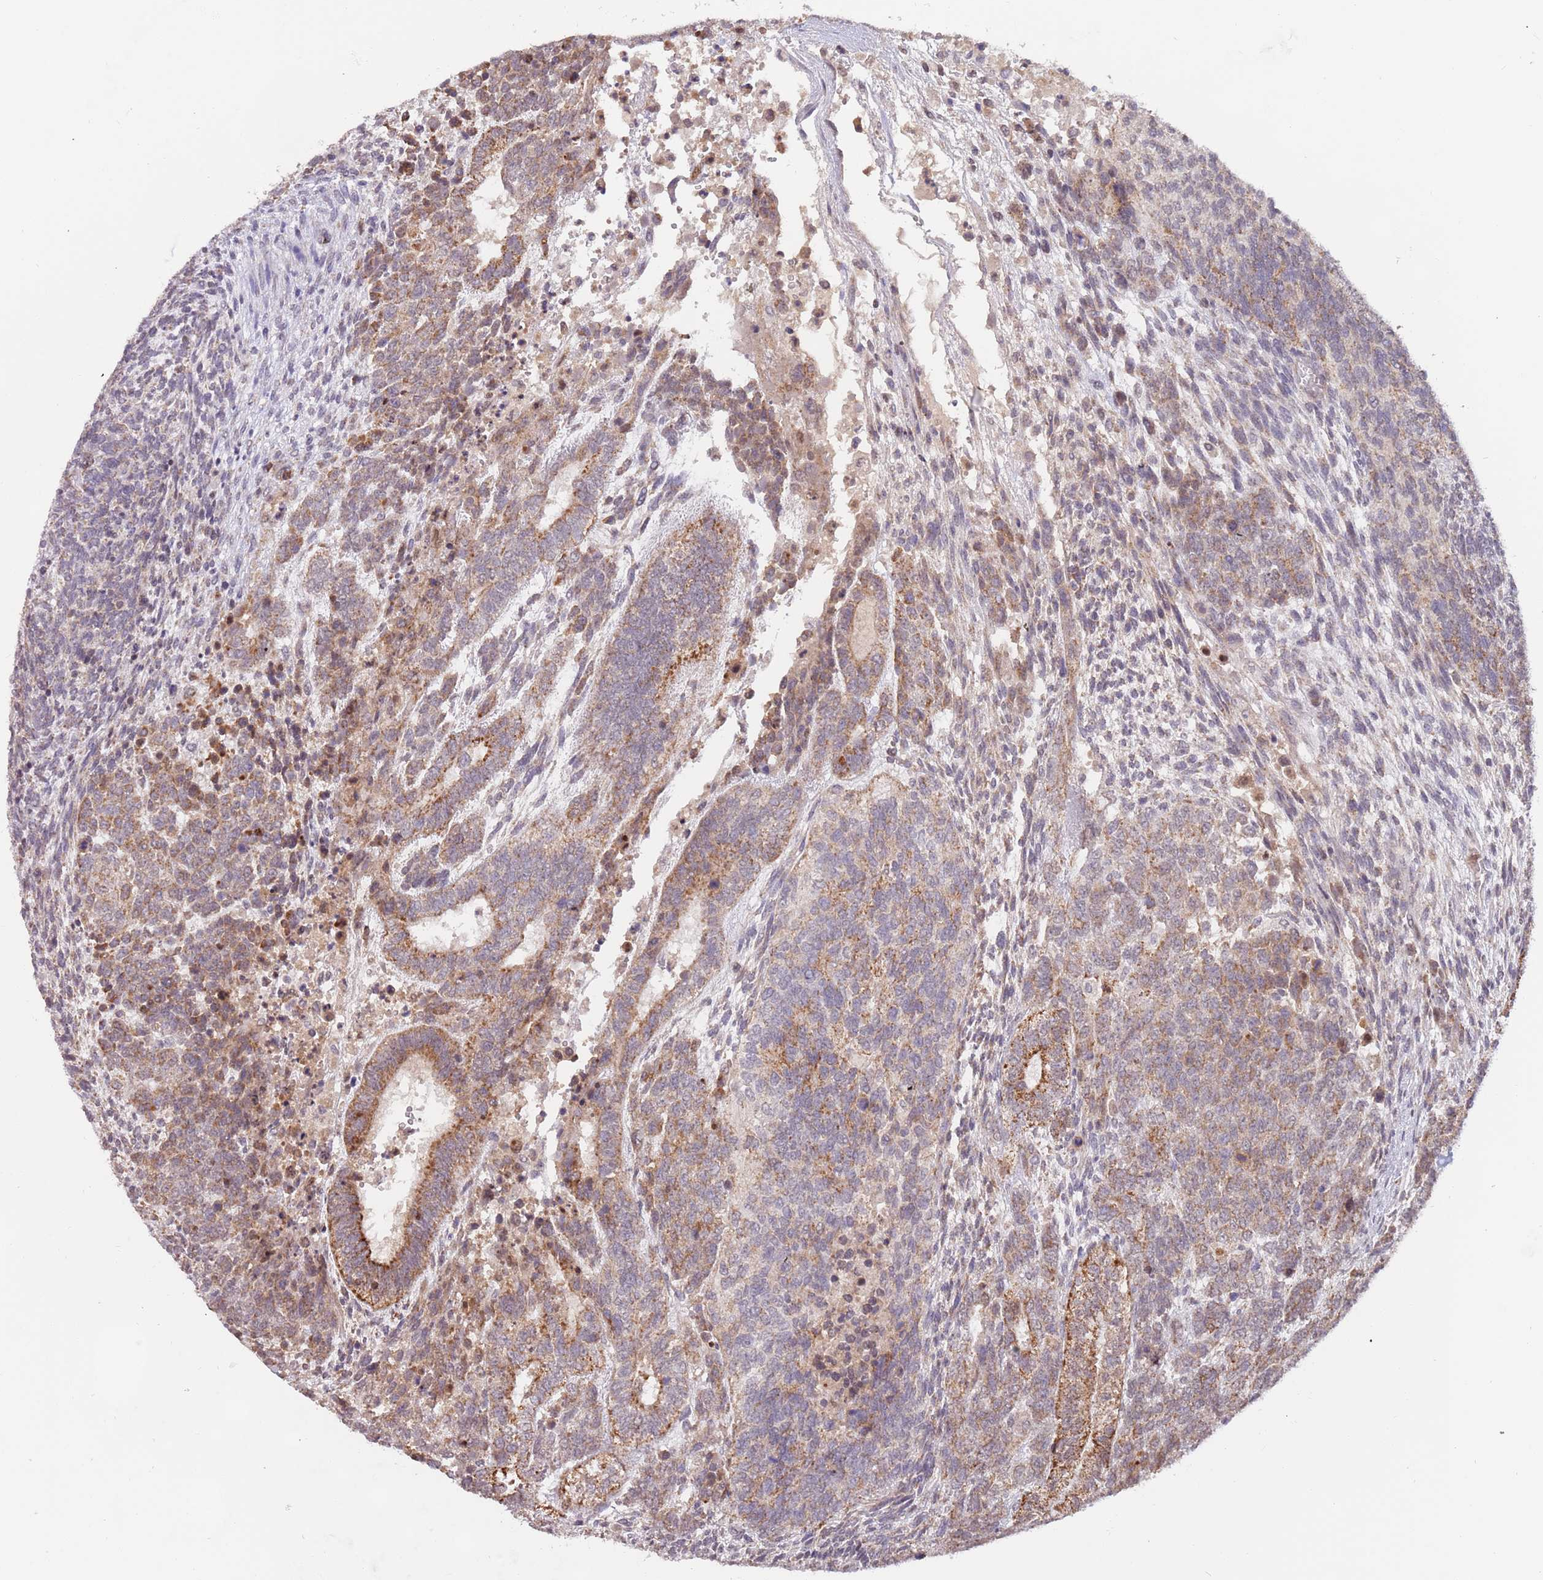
{"staining": {"intensity": "moderate", "quantity": ">75%", "location": "cytoplasmic/membranous"}, "tissue": "testis cancer", "cell_type": "Tumor cells", "image_type": "cancer", "snomed": [{"axis": "morphology", "description": "Carcinoma, Embryonal, NOS"}, {"axis": "topography", "description": "Testis"}], "caption": "Protein expression analysis of testis embryonal carcinoma exhibits moderate cytoplasmic/membranous expression in about >75% of tumor cells.", "gene": "TIMM13", "patient": {"sex": "male", "age": 23}}